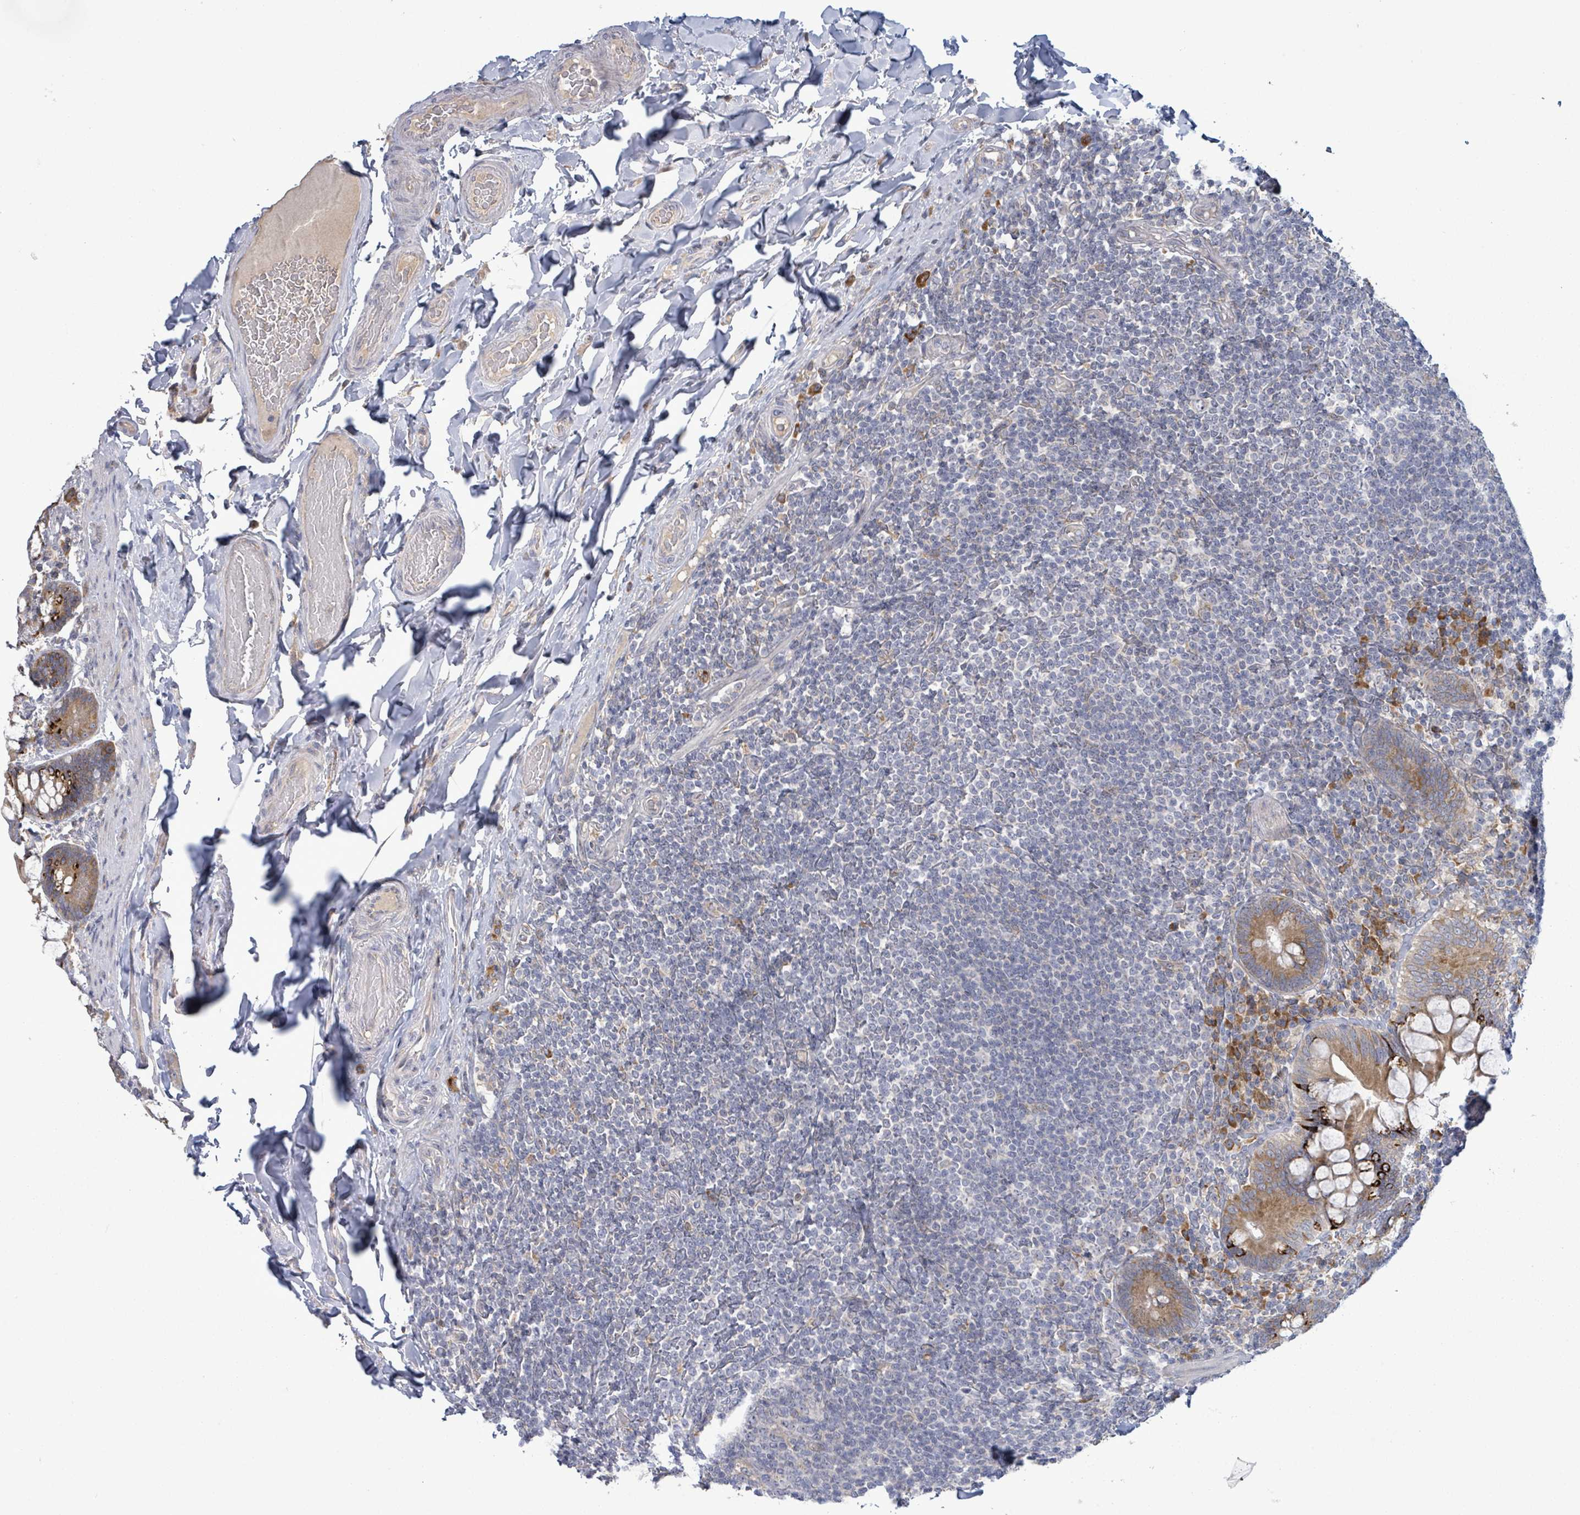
{"staining": {"intensity": "moderate", "quantity": ">75%", "location": "cytoplasmic/membranous"}, "tissue": "small intestine", "cell_type": "Glandular cells", "image_type": "normal", "snomed": [{"axis": "morphology", "description": "Normal tissue, NOS"}, {"axis": "topography", "description": "Small intestine"}], "caption": "Small intestine stained with a brown dye reveals moderate cytoplasmic/membranous positive expression in approximately >75% of glandular cells.", "gene": "ATP13A1", "patient": {"sex": "male", "age": 70}}